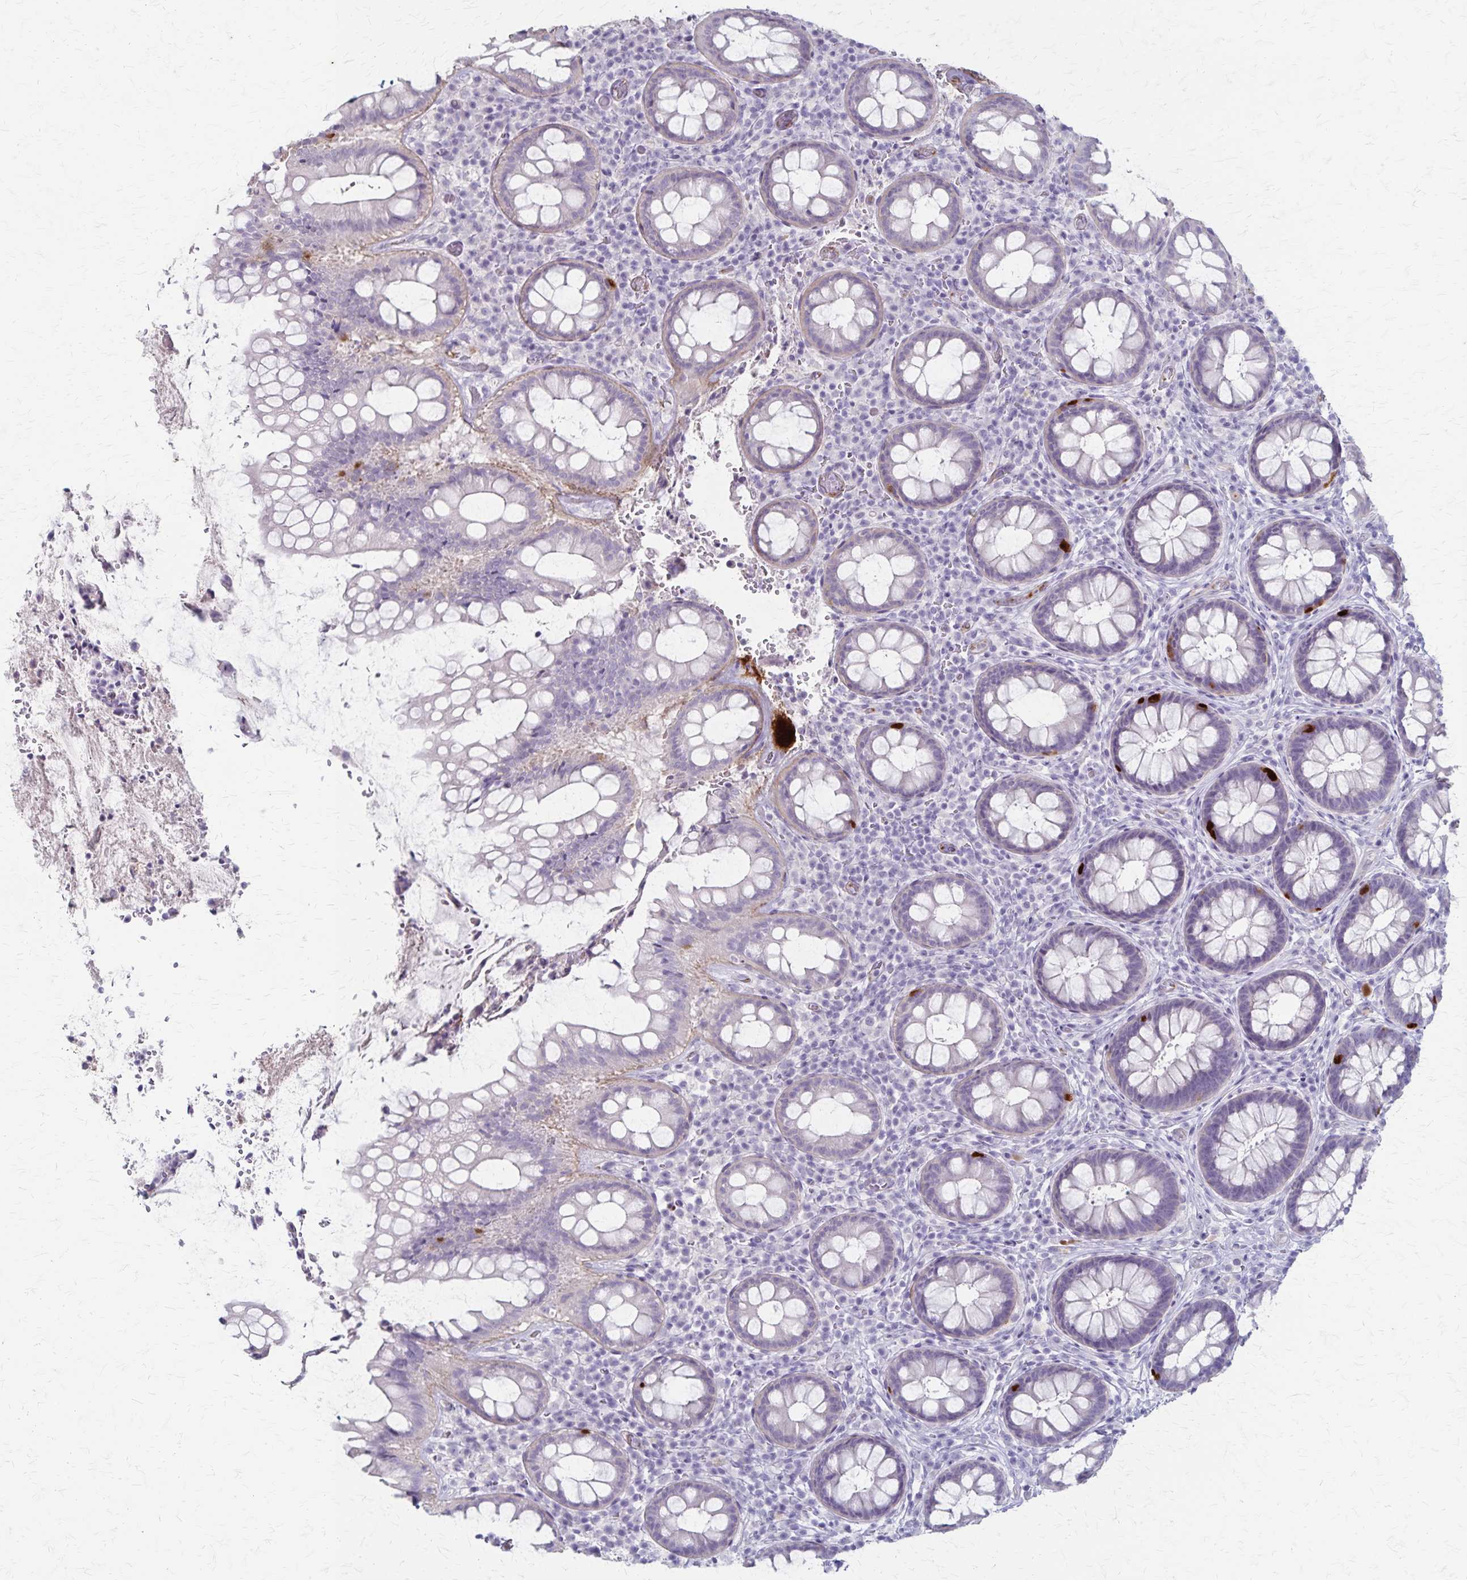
{"staining": {"intensity": "moderate", "quantity": "<25%", "location": "cytoplasmic/membranous"}, "tissue": "rectum", "cell_type": "Glandular cells", "image_type": "normal", "snomed": [{"axis": "morphology", "description": "Normal tissue, NOS"}, {"axis": "topography", "description": "Rectum"}], "caption": "Normal rectum shows moderate cytoplasmic/membranous positivity in approximately <25% of glandular cells.", "gene": "RASL10B", "patient": {"sex": "female", "age": 69}}